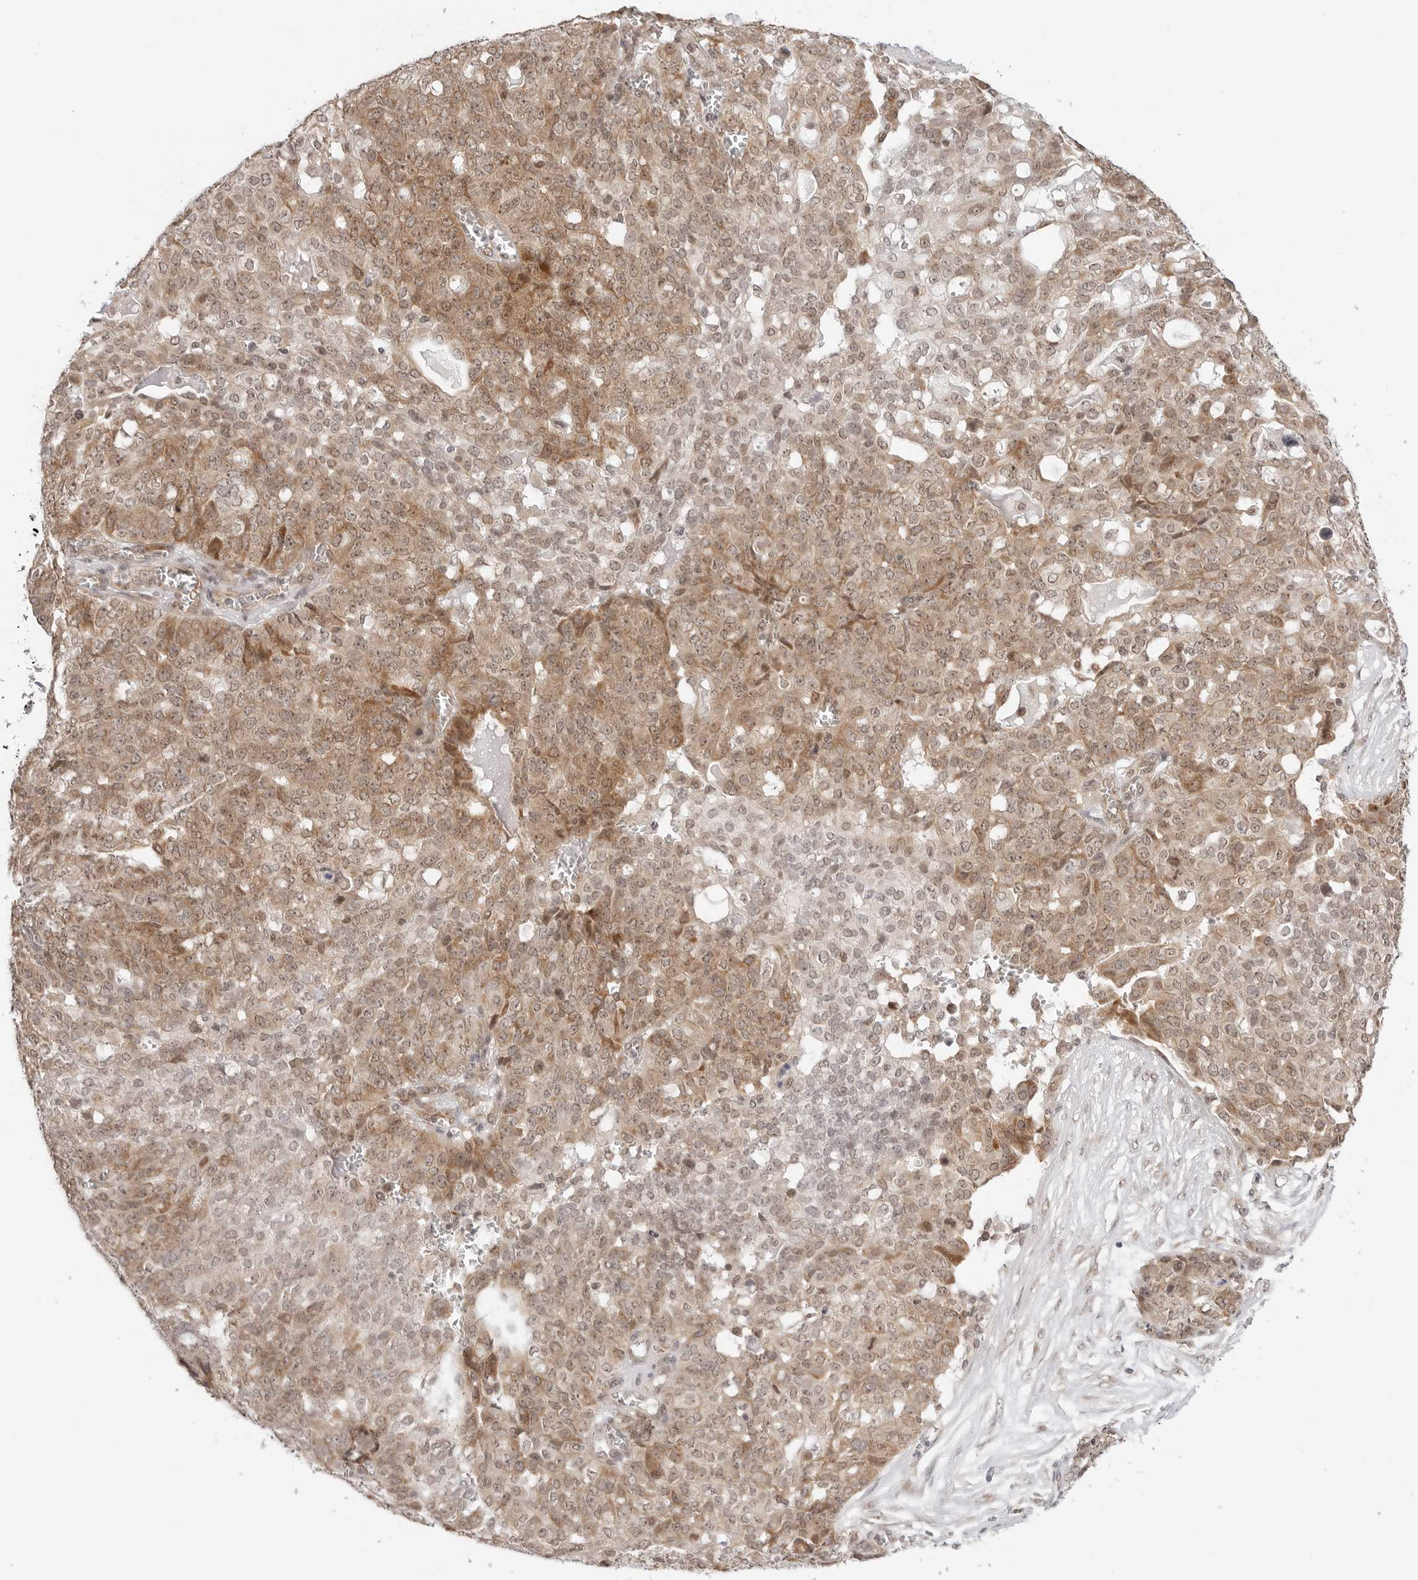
{"staining": {"intensity": "weak", "quantity": ">75%", "location": "cytoplasmic/membranous,nuclear"}, "tissue": "ovarian cancer", "cell_type": "Tumor cells", "image_type": "cancer", "snomed": [{"axis": "morphology", "description": "Cystadenocarcinoma, serous, NOS"}, {"axis": "topography", "description": "Soft tissue"}, {"axis": "topography", "description": "Ovary"}], "caption": "Immunohistochemistry (IHC) of human ovarian serous cystadenocarcinoma demonstrates low levels of weak cytoplasmic/membranous and nuclear staining in about >75% of tumor cells.", "gene": "METAP1", "patient": {"sex": "female", "age": 57}}